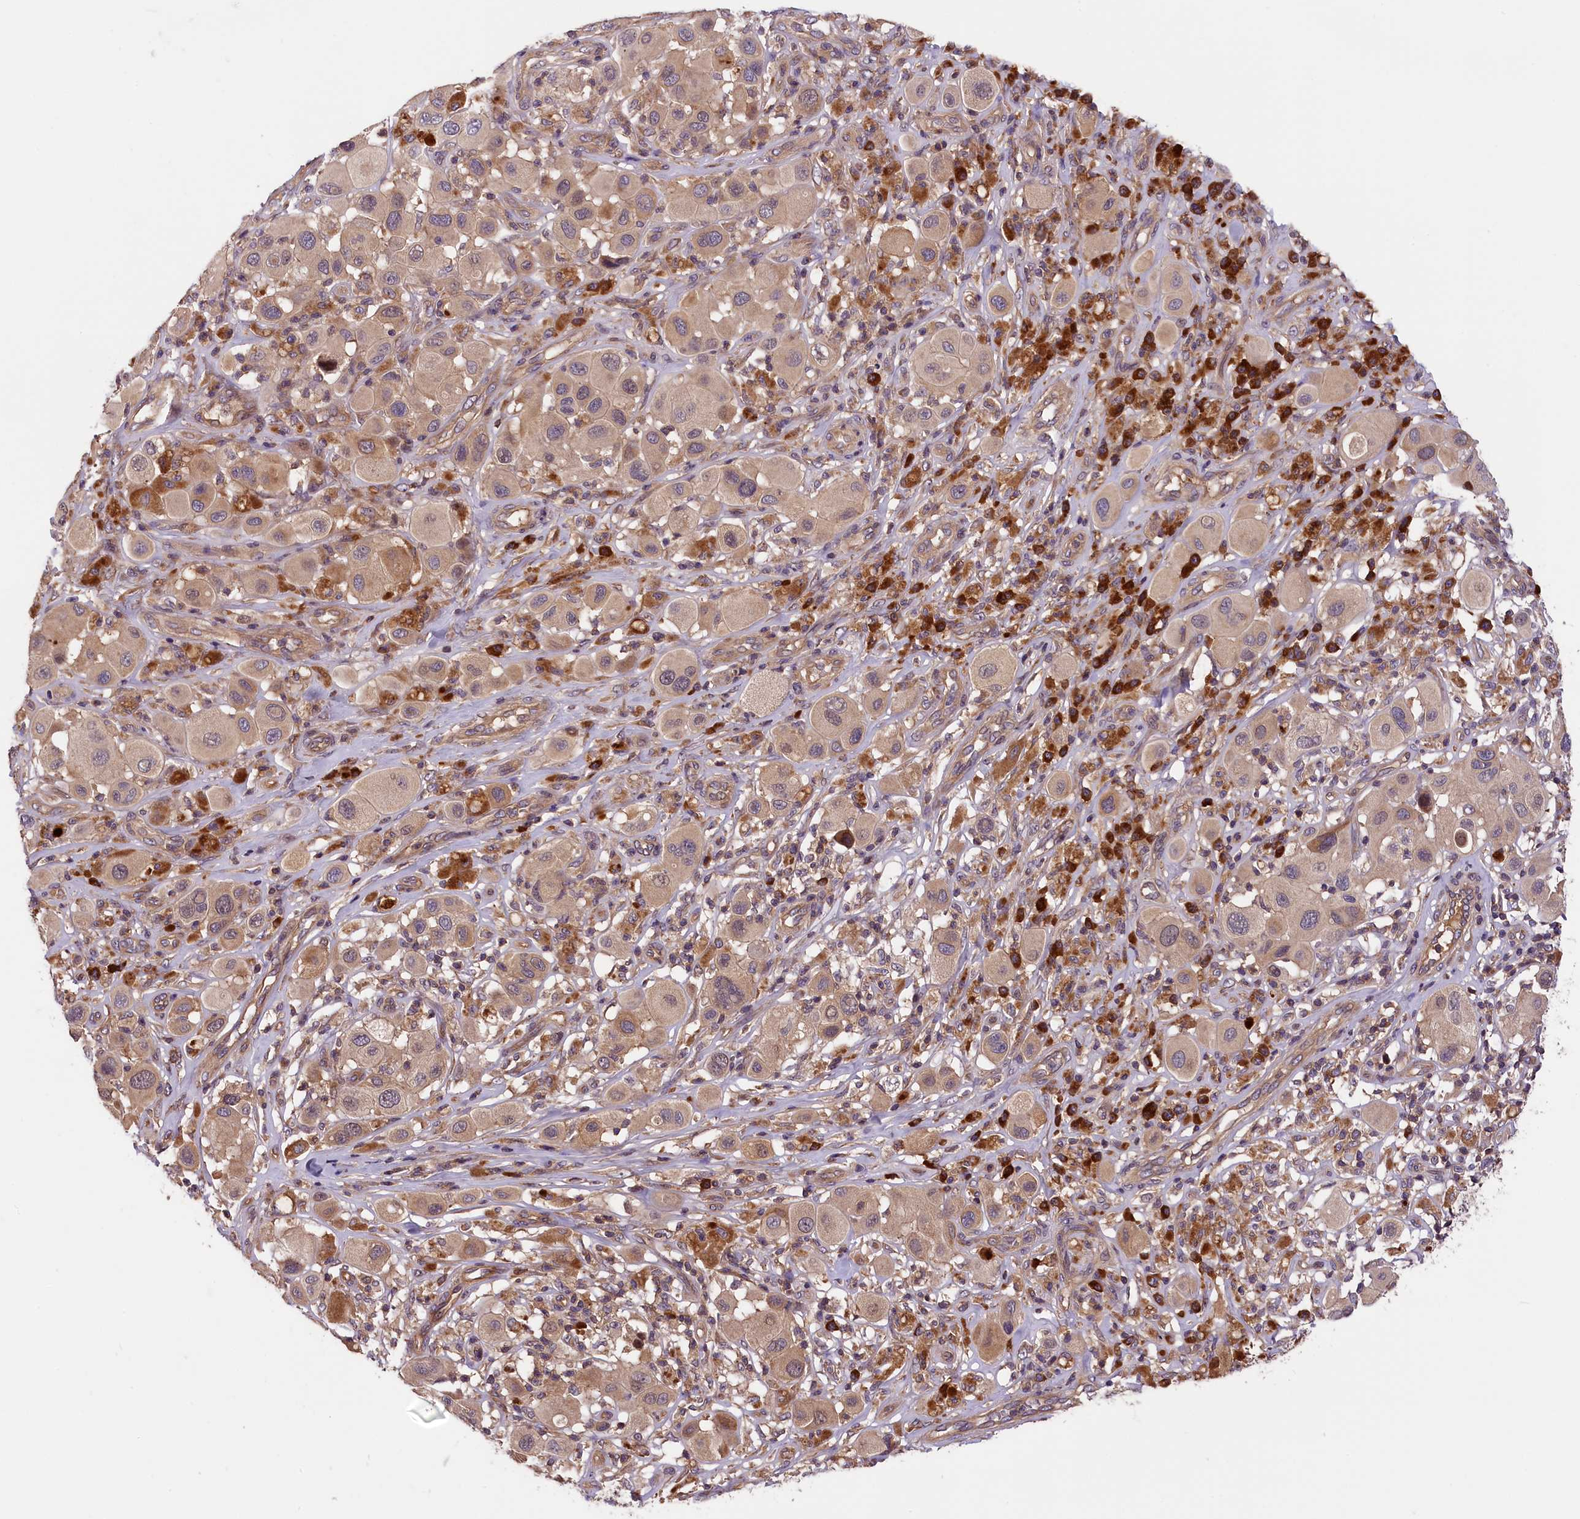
{"staining": {"intensity": "weak", "quantity": ">75%", "location": "cytoplasmic/membranous"}, "tissue": "melanoma", "cell_type": "Tumor cells", "image_type": "cancer", "snomed": [{"axis": "morphology", "description": "Malignant melanoma, Metastatic site"}, {"axis": "topography", "description": "Skin"}], "caption": "A low amount of weak cytoplasmic/membranous staining is seen in about >75% of tumor cells in melanoma tissue. (Stains: DAB (3,3'-diaminobenzidine) in brown, nuclei in blue, Microscopy: brightfield microscopy at high magnification).", "gene": "SETD6", "patient": {"sex": "male", "age": 41}}